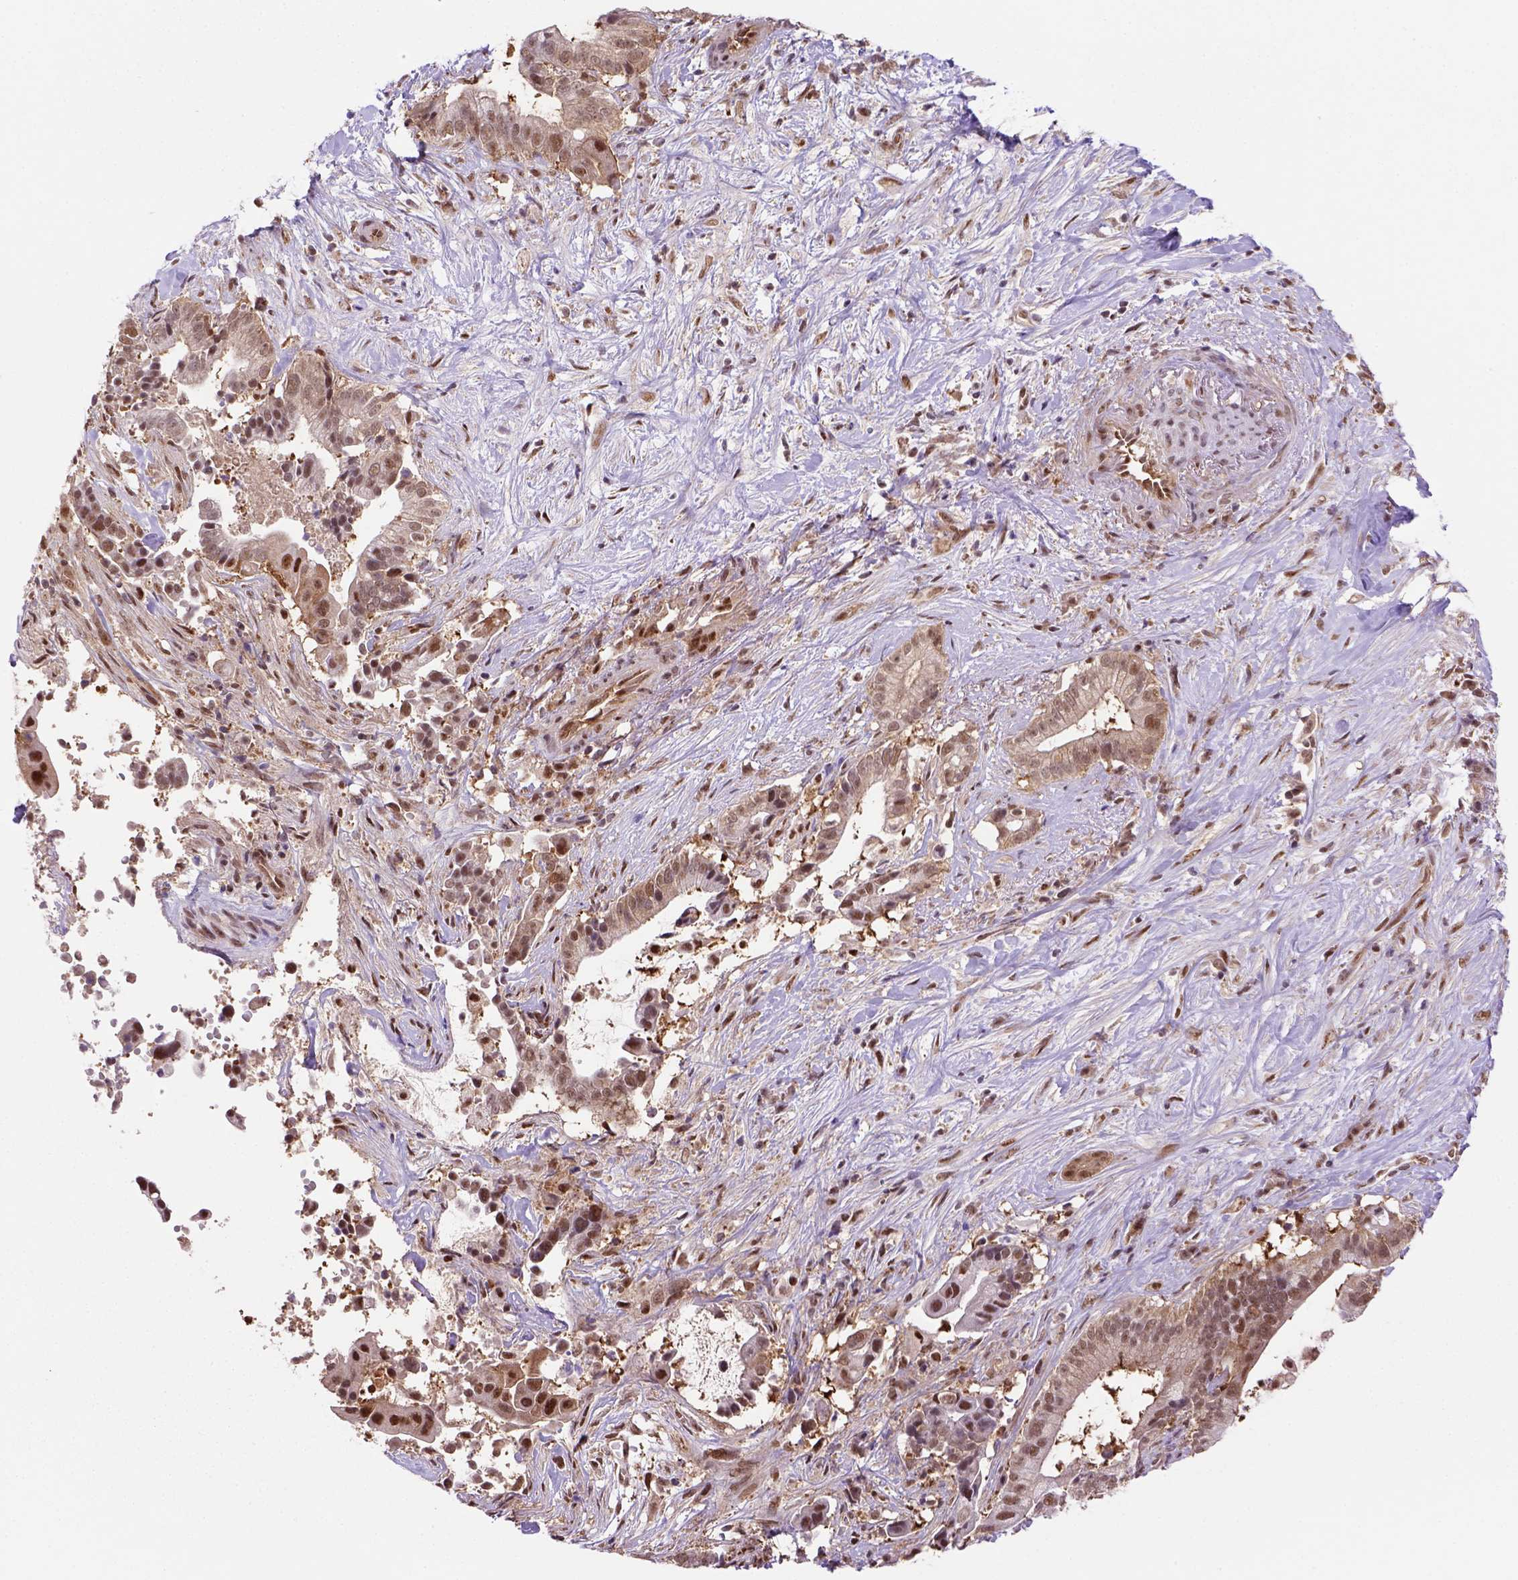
{"staining": {"intensity": "strong", "quantity": ">75%", "location": "cytoplasmic/membranous,nuclear"}, "tissue": "pancreatic cancer", "cell_type": "Tumor cells", "image_type": "cancer", "snomed": [{"axis": "morphology", "description": "Adenocarcinoma, NOS"}, {"axis": "topography", "description": "Pancreas"}], "caption": "The micrograph displays a brown stain indicating the presence of a protein in the cytoplasmic/membranous and nuclear of tumor cells in adenocarcinoma (pancreatic). (DAB (3,3'-diaminobenzidine) IHC, brown staining for protein, blue staining for nuclei).", "gene": "PSMC2", "patient": {"sex": "male", "age": 61}}